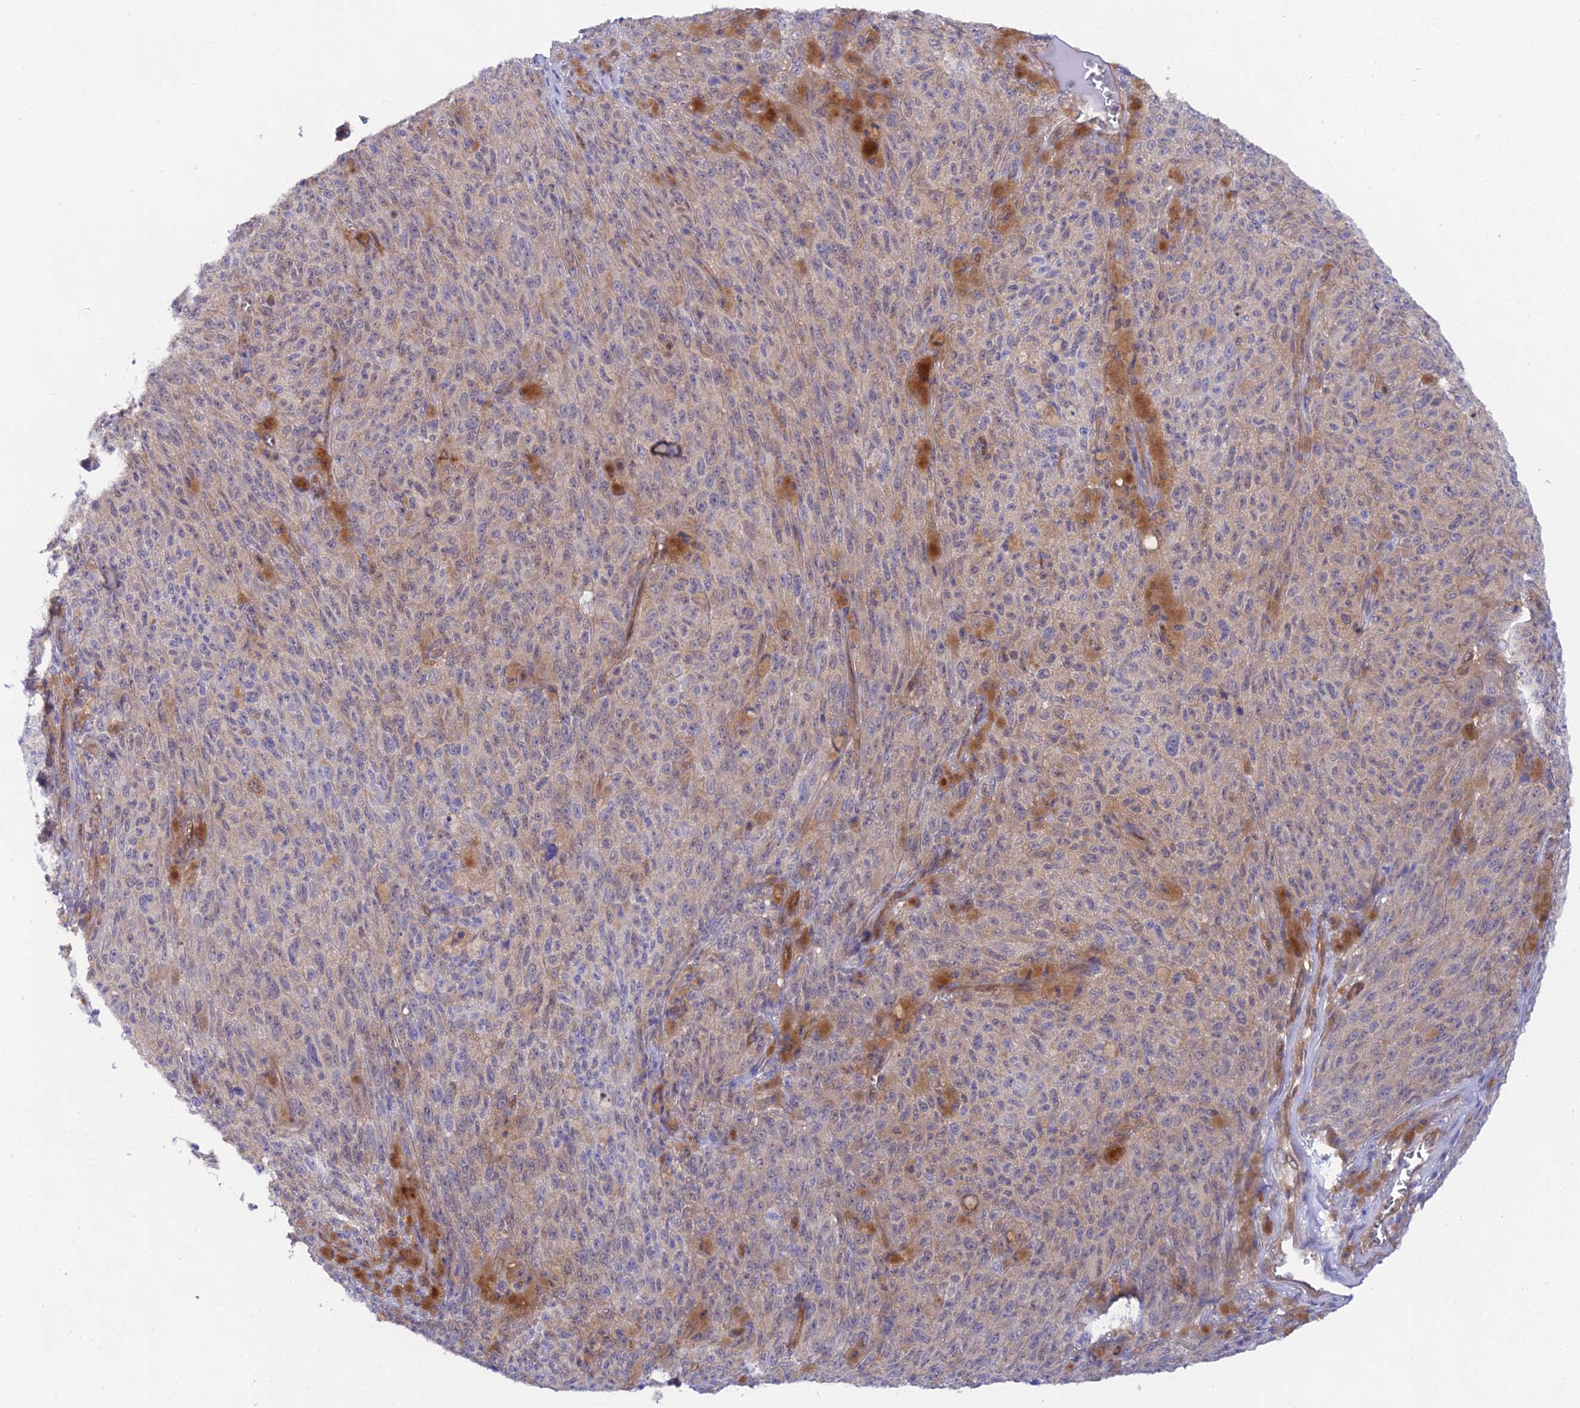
{"staining": {"intensity": "weak", "quantity": "<25%", "location": "cytoplasmic/membranous"}, "tissue": "melanoma", "cell_type": "Tumor cells", "image_type": "cancer", "snomed": [{"axis": "morphology", "description": "Malignant melanoma, NOS"}, {"axis": "topography", "description": "Skin"}], "caption": "A high-resolution histopathology image shows IHC staining of malignant melanoma, which demonstrates no significant staining in tumor cells.", "gene": "PPP2R2C", "patient": {"sex": "female", "age": 82}}